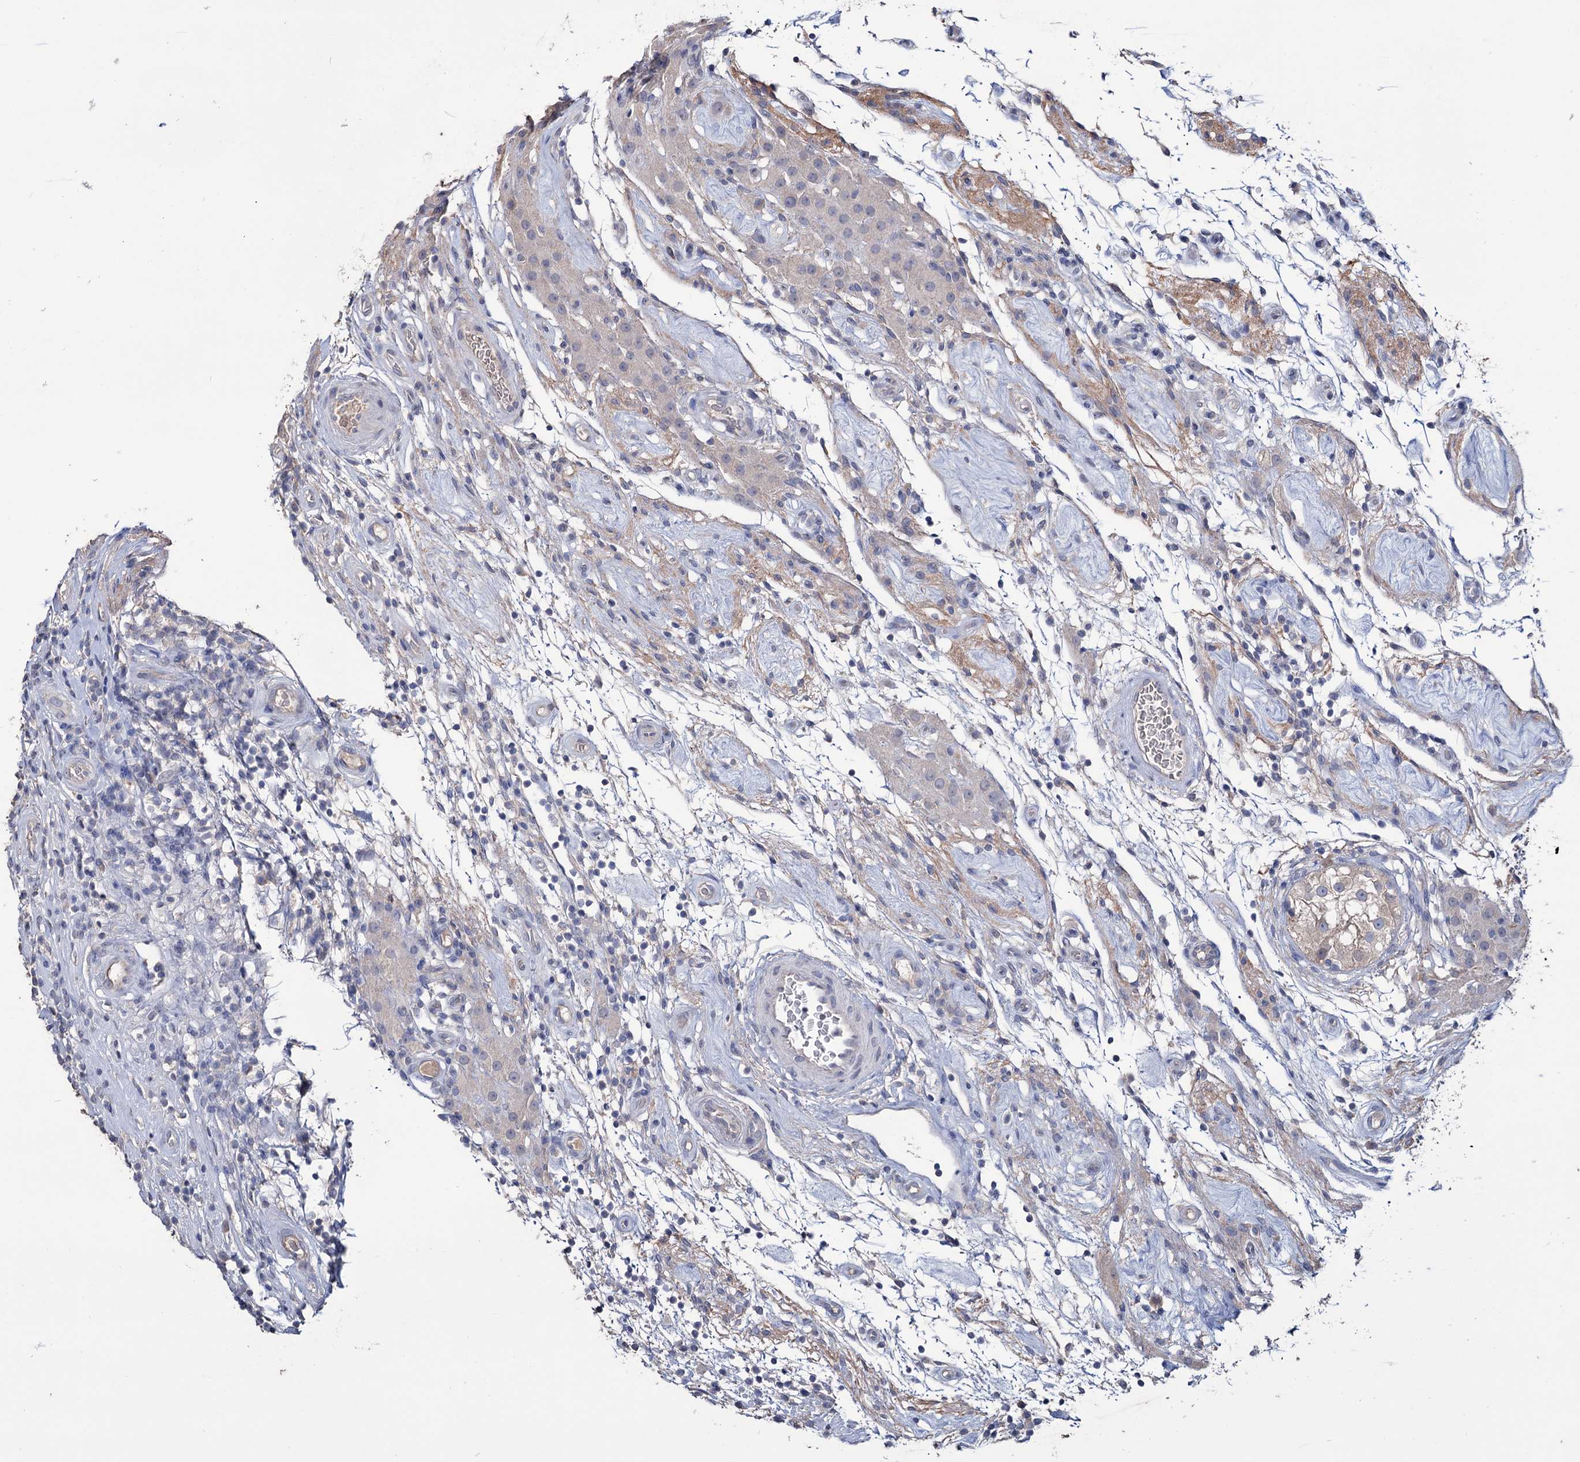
{"staining": {"intensity": "negative", "quantity": "none", "location": "none"}, "tissue": "testis cancer", "cell_type": "Tumor cells", "image_type": "cancer", "snomed": [{"axis": "morphology", "description": "Seminoma, NOS"}, {"axis": "topography", "description": "Testis"}], "caption": "DAB (3,3'-diaminobenzidine) immunohistochemical staining of testis seminoma shows no significant positivity in tumor cells. (Stains: DAB IHC with hematoxylin counter stain, Microscopy: brightfield microscopy at high magnification).", "gene": "EPB41L5", "patient": {"sex": "male", "age": 49}}